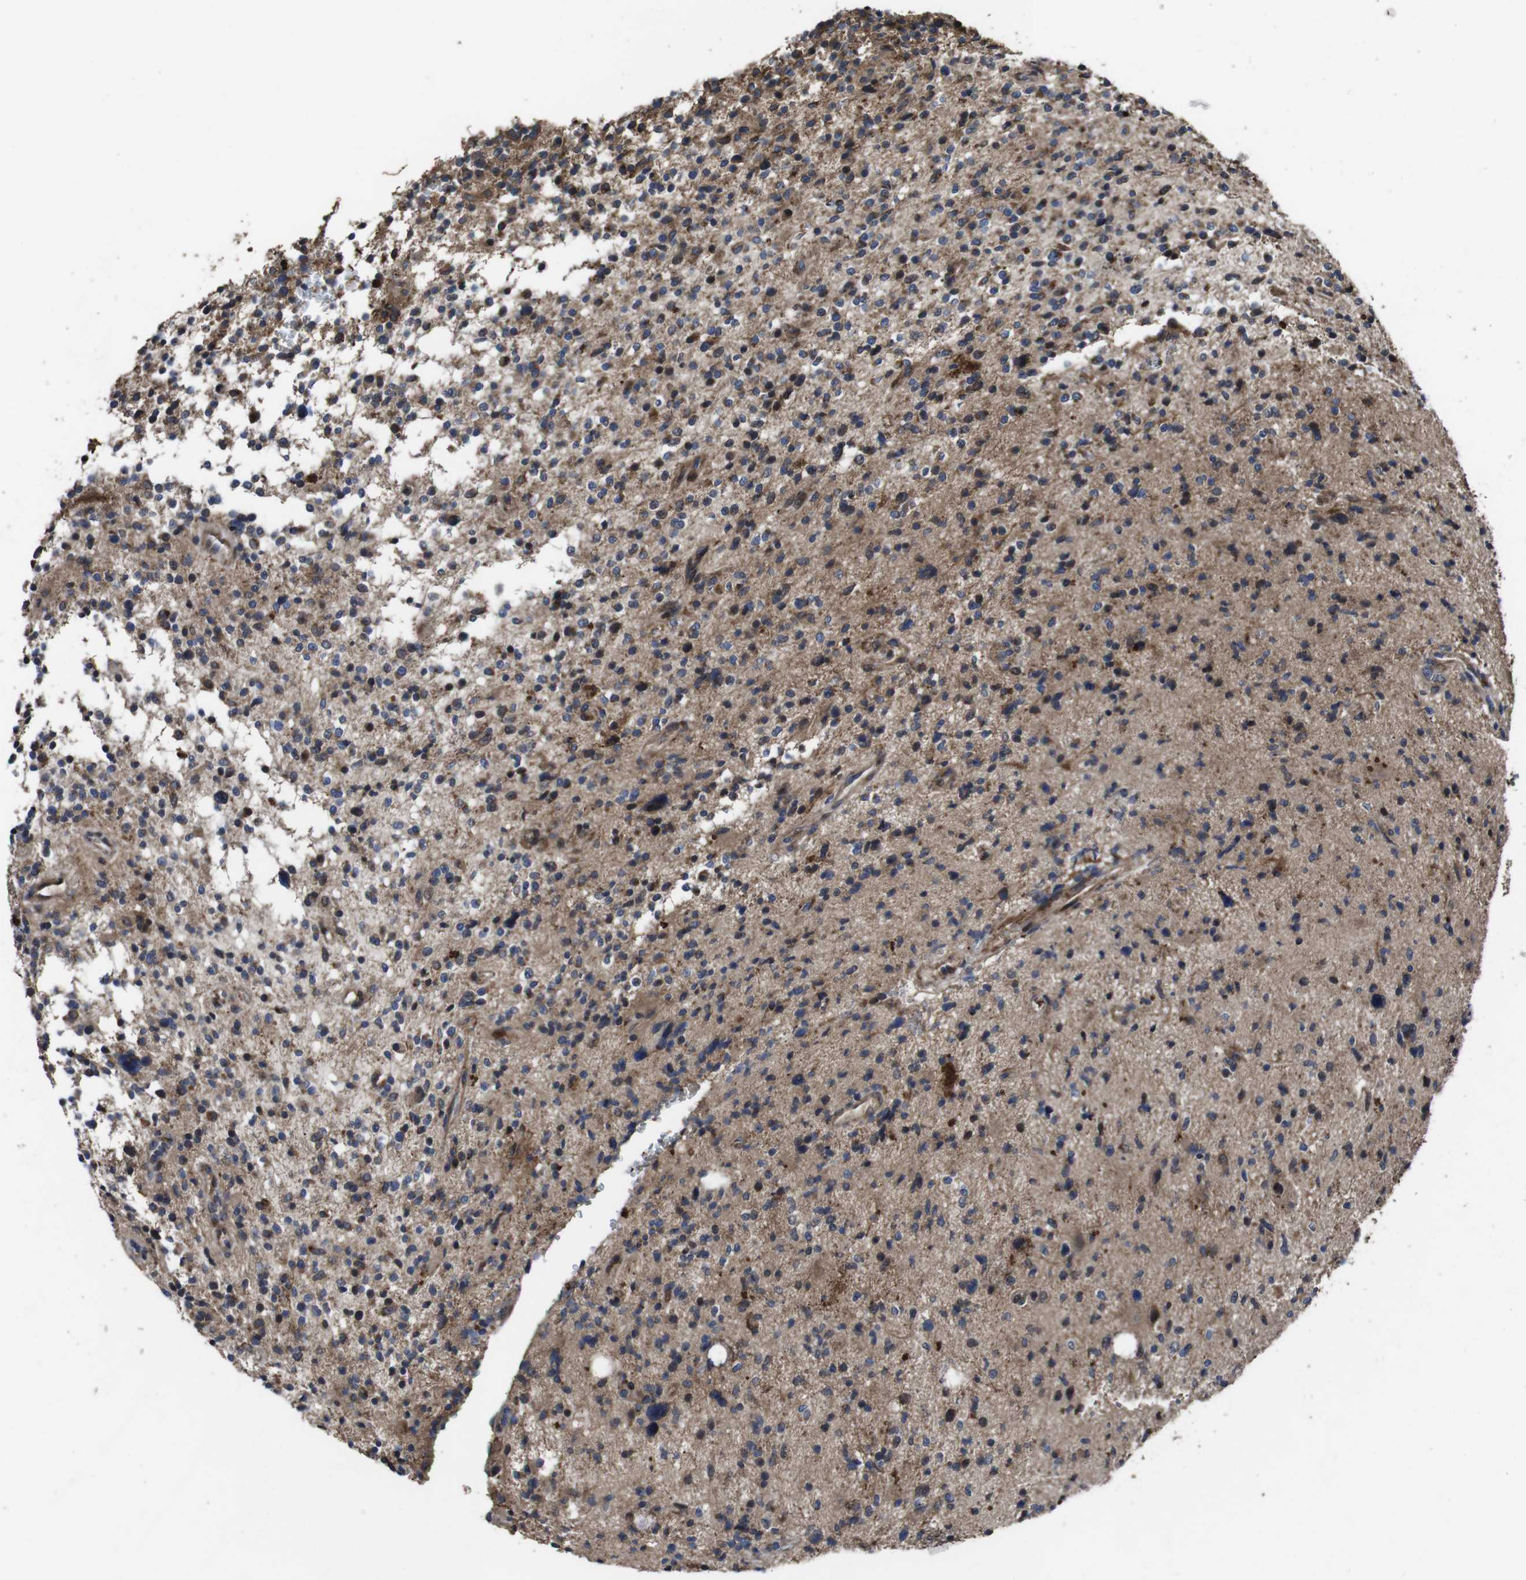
{"staining": {"intensity": "moderate", "quantity": ">75%", "location": "cytoplasmic/membranous"}, "tissue": "glioma", "cell_type": "Tumor cells", "image_type": "cancer", "snomed": [{"axis": "morphology", "description": "Glioma, malignant, High grade"}, {"axis": "topography", "description": "Brain"}], "caption": "Protein expression analysis of malignant high-grade glioma shows moderate cytoplasmic/membranous expression in approximately >75% of tumor cells. The staining was performed using DAB (3,3'-diaminobenzidine), with brown indicating positive protein expression. Nuclei are stained blue with hematoxylin.", "gene": "SMYD3", "patient": {"sex": "male", "age": 48}}